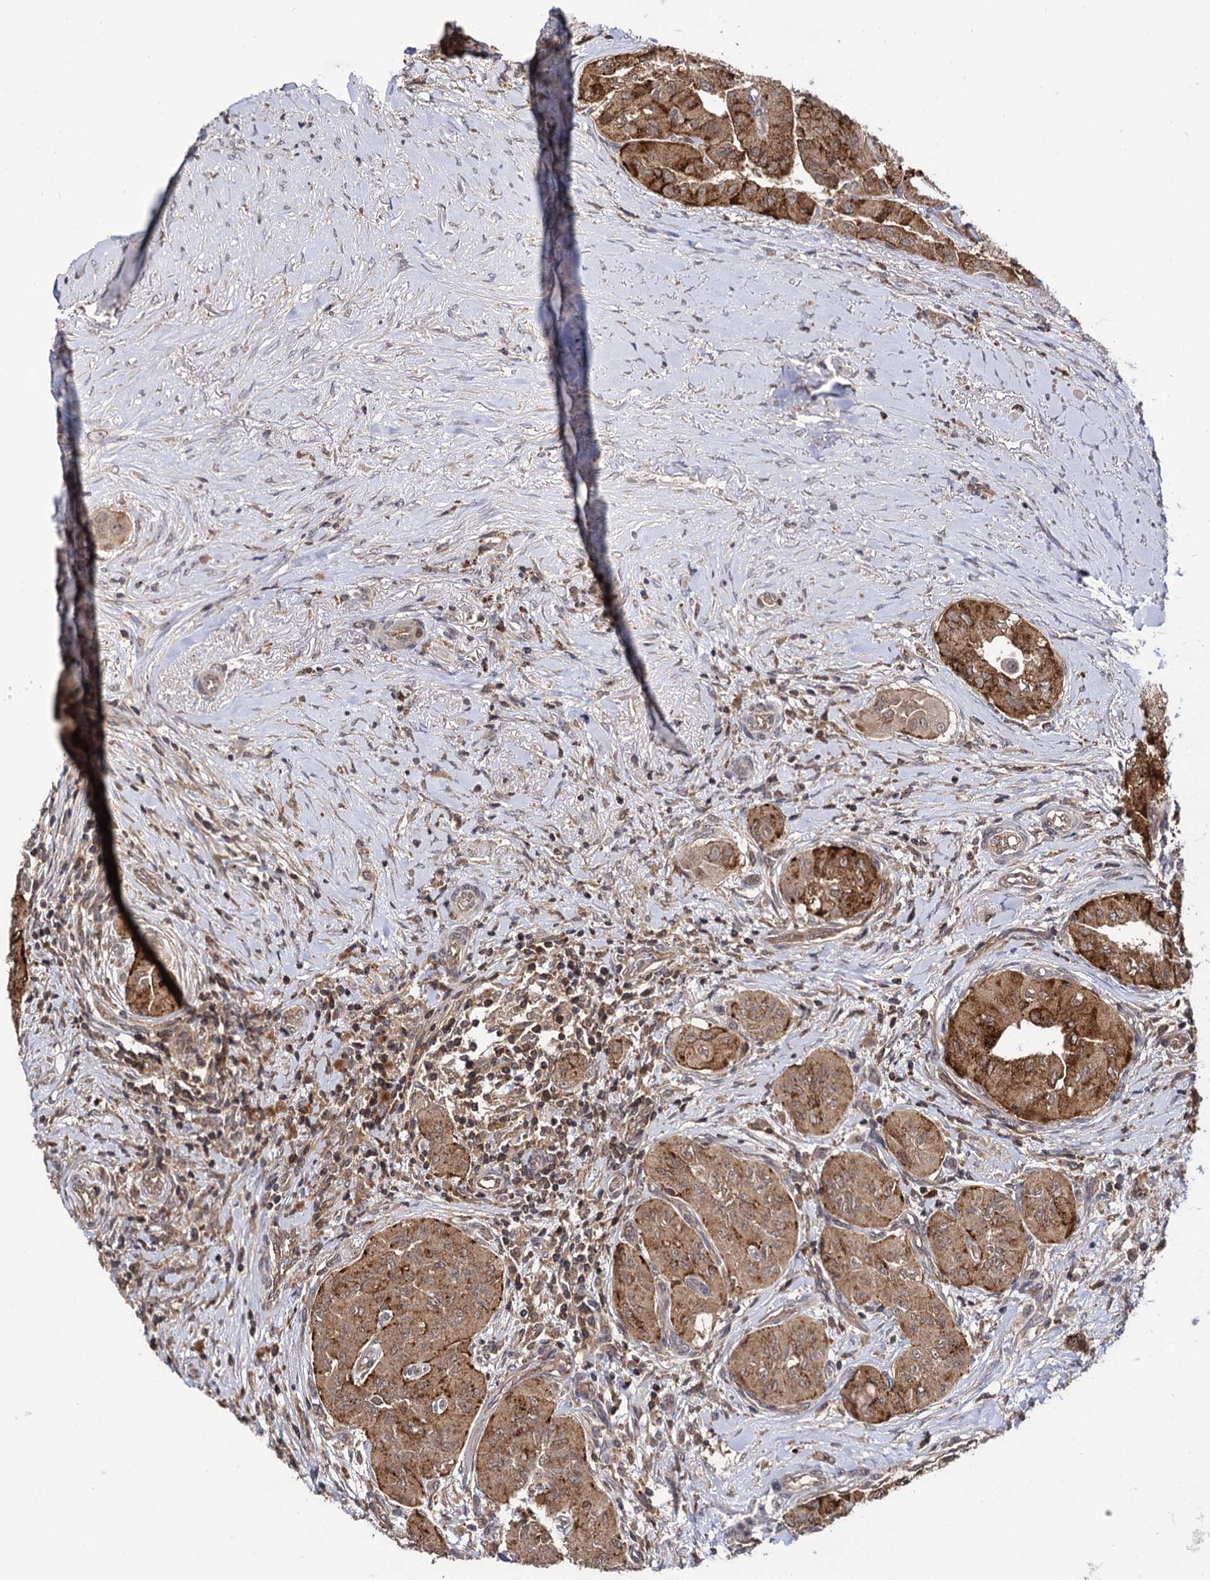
{"staining": {"intensity": "moderate", "quantity": ">75%", "location": "cytoplasmic/membranous"}, "tissue": "thyroid cancer", "cell_type": "Tumor cells", "image_type": "cancer", "snomed": [{"axis": "morphology", "description": "Papillary adenocarcinoma, NOS"}, {"axis": "topography", "description": "Thyroid gland"}], "caption": "Immunohistochemistry (IHC) of thyroid papillary adenocarcinoma shows medium levels of moderate cytoplasmic/membranous expression in approximately >75% of tumor cells. (DAB (3,3'-diaminobenzidine) IHC, brown staining for protein, blue staining for nuclei).", "gene": "MICAL2", "patient": {"sex": "female", "age": 59}}